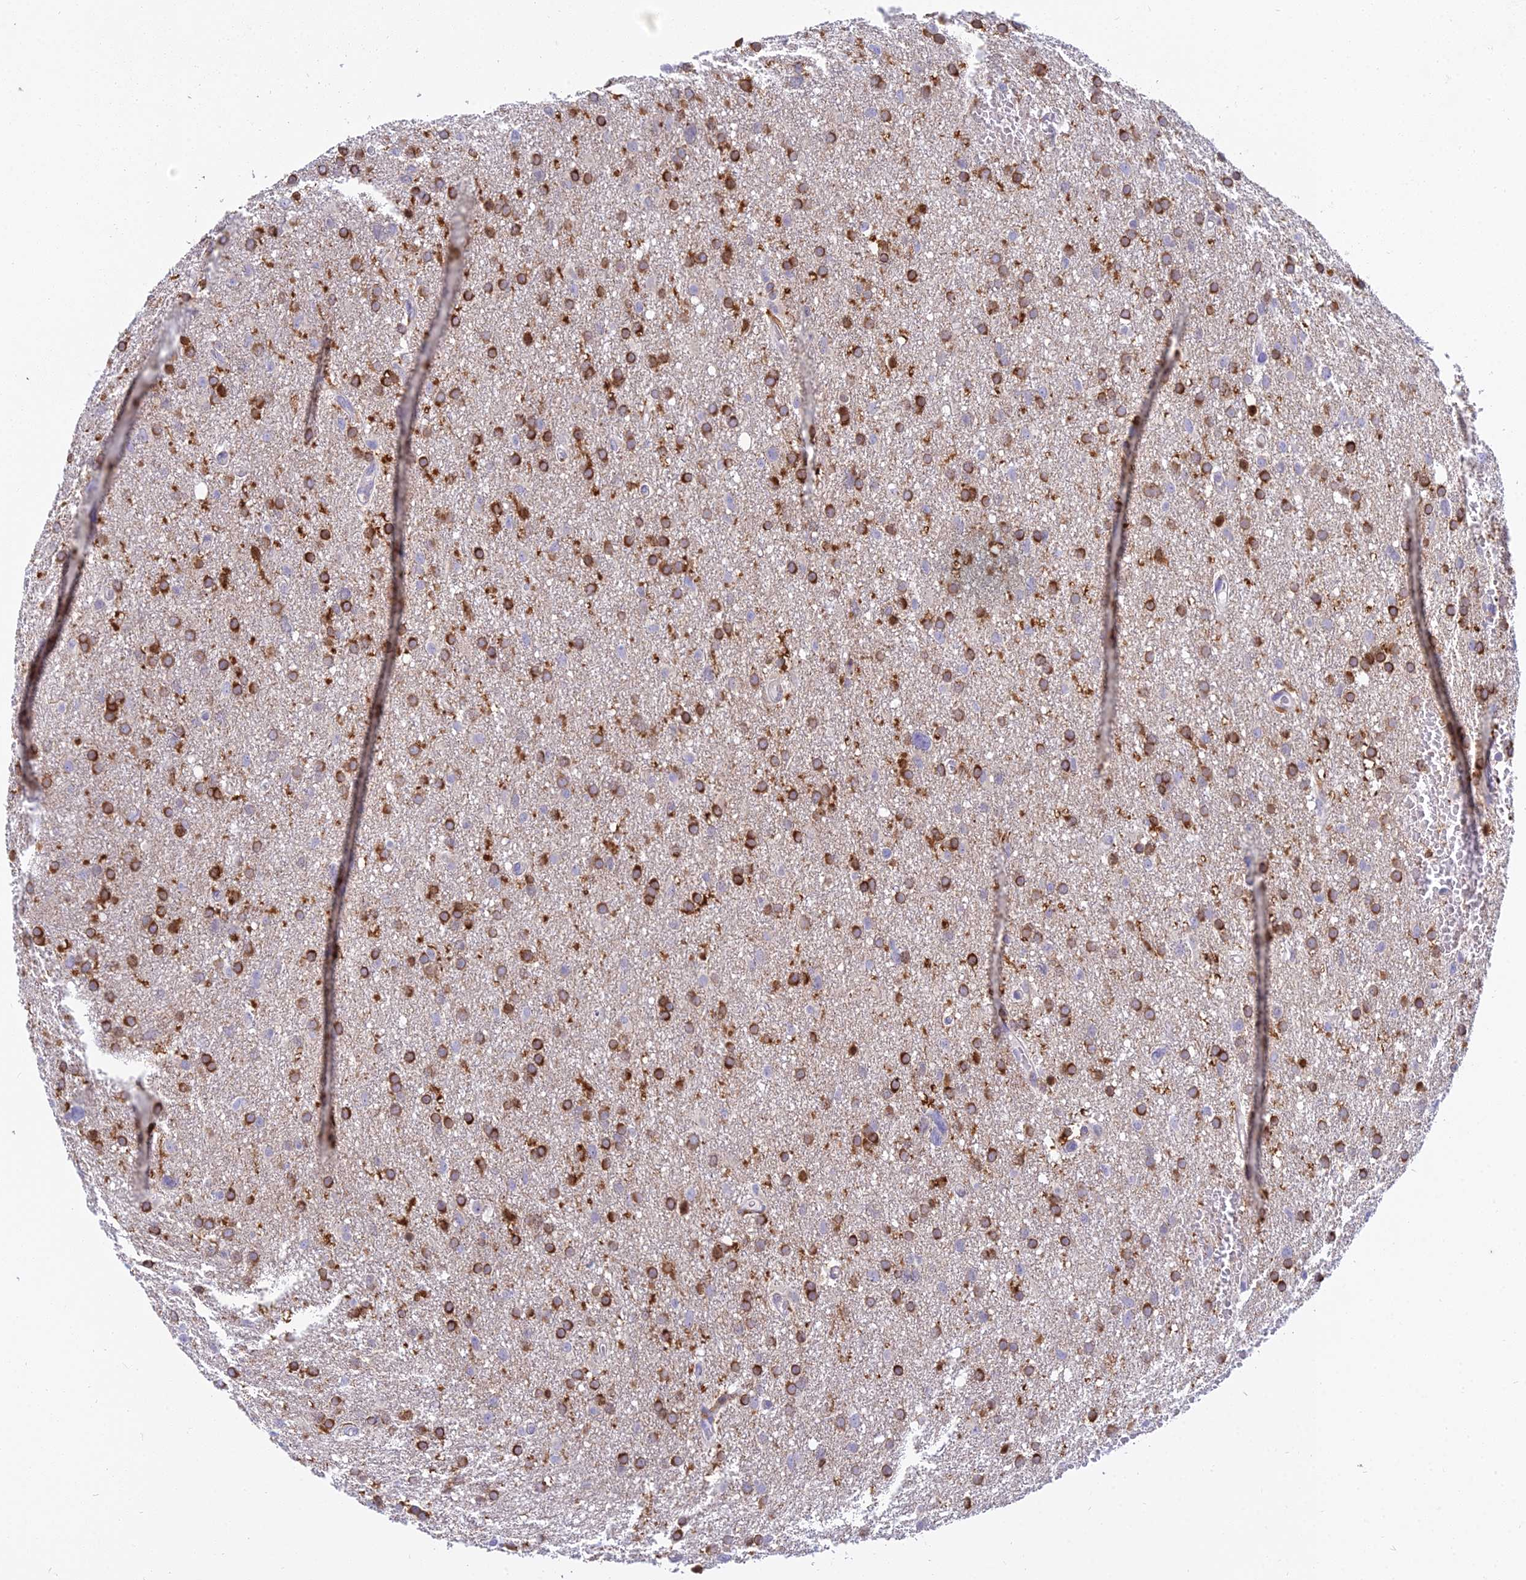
{"staining": {"intensity": "strong", "quantity": "25%-75%", "location": "cytoplasmic/membranous"}, "tissue": "glioma", "cell_type": "Tumor cells", "image_type": "cancer", "snomed": [{"axis": "morphology", "description": "Glioma, malignant, High grade"}, {"axis": "topography", "description": "Cerebral cortex"}], "caption": "Immunohistochemical staining of human glioma demonstrates high levels of strong cytoplasmic/membranous protein expression in approximately 25%-75% of tumor cells.", "gene": "UBE2G1", "patient": {"sex": "female", "age": 36}}